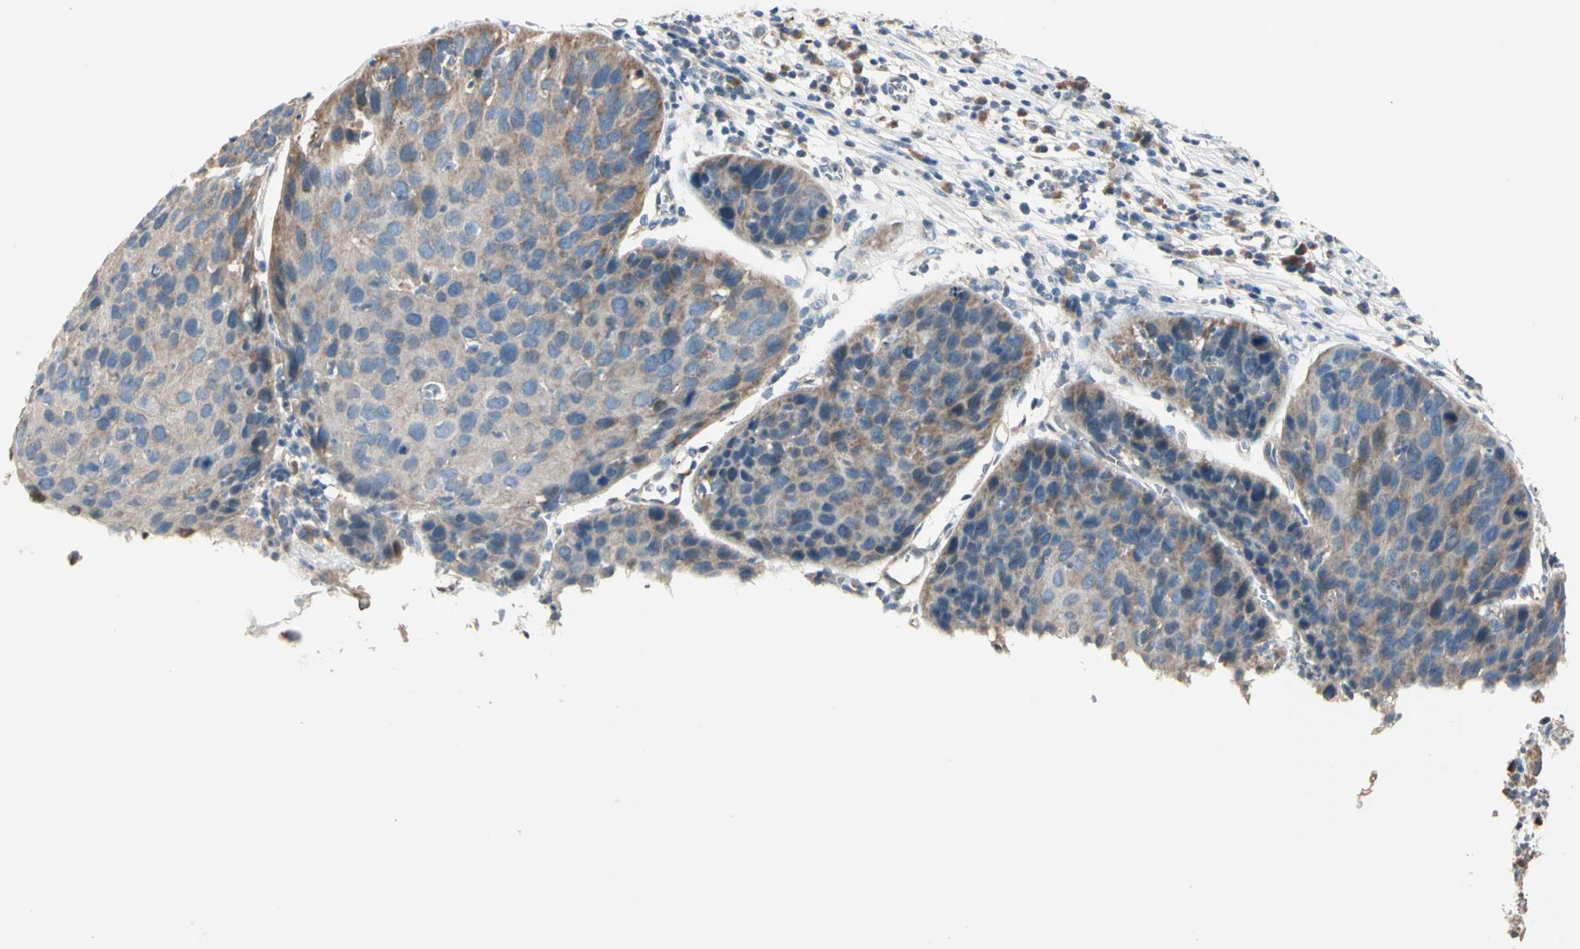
{"staining": {"intensity": "moderate", "quantity": "25%-75%", "location": "cytoplasmic/membranous"}, "tissue": "cervical cancer", "cell_type": "Tumor cells", "image_type": "cancer", "snomed": [{"axis": "morphology", "description": "Squamous cell carcinoma, NOS"}, {"axis": "topography", "description": "Cervix"}], "caption": "This histopathology image demonstrates IHC staining of cervical cancer (squamous cell carcinoma), with medium moderate cytoplasmic/membranous positivity in about 25%-75% of tumor cells.", "gene": "EPHA3", "patient": {"sex": "female", "age": 38}}